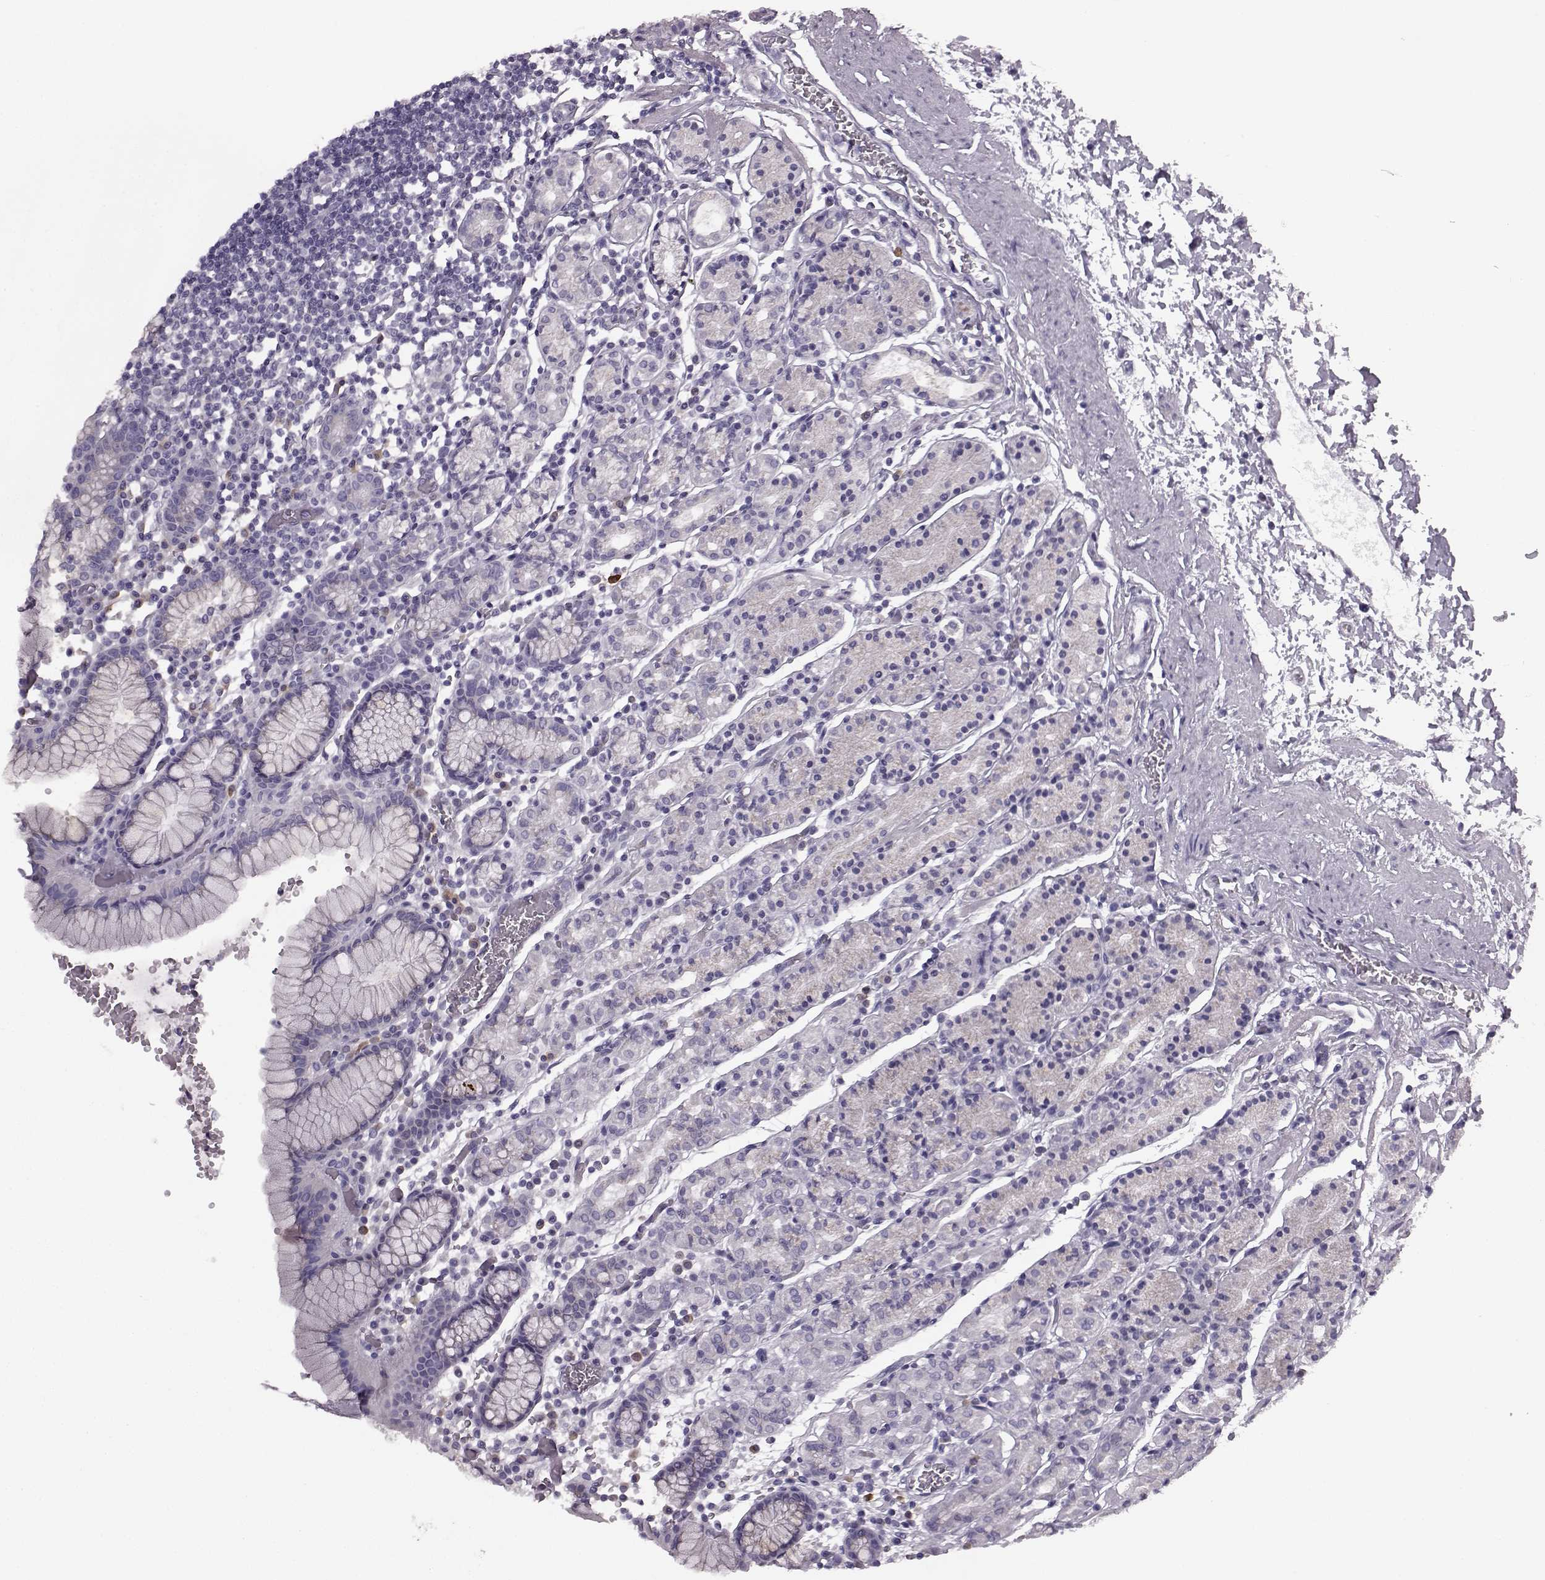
{"staining": {"intensity": "weak", "quantity": "<25%", "location": "cytoplasmic/membranous"}, "tissue": "stomach", "cell_type": "Glandular cells", "image_type": "normal", "snomed": [{"axis": "morphology", "description": "Normal tissue, NOS"}, {"axis": "topography", "description": "Stomach, upper"}, {"axis": "topography", "description": "Stomach"}], "caption": "The histopathology image reveals no significant staining in glandular cells of stomach.", "gene": "JSRP1", "patient": {"sex": "male", "age": 62}}